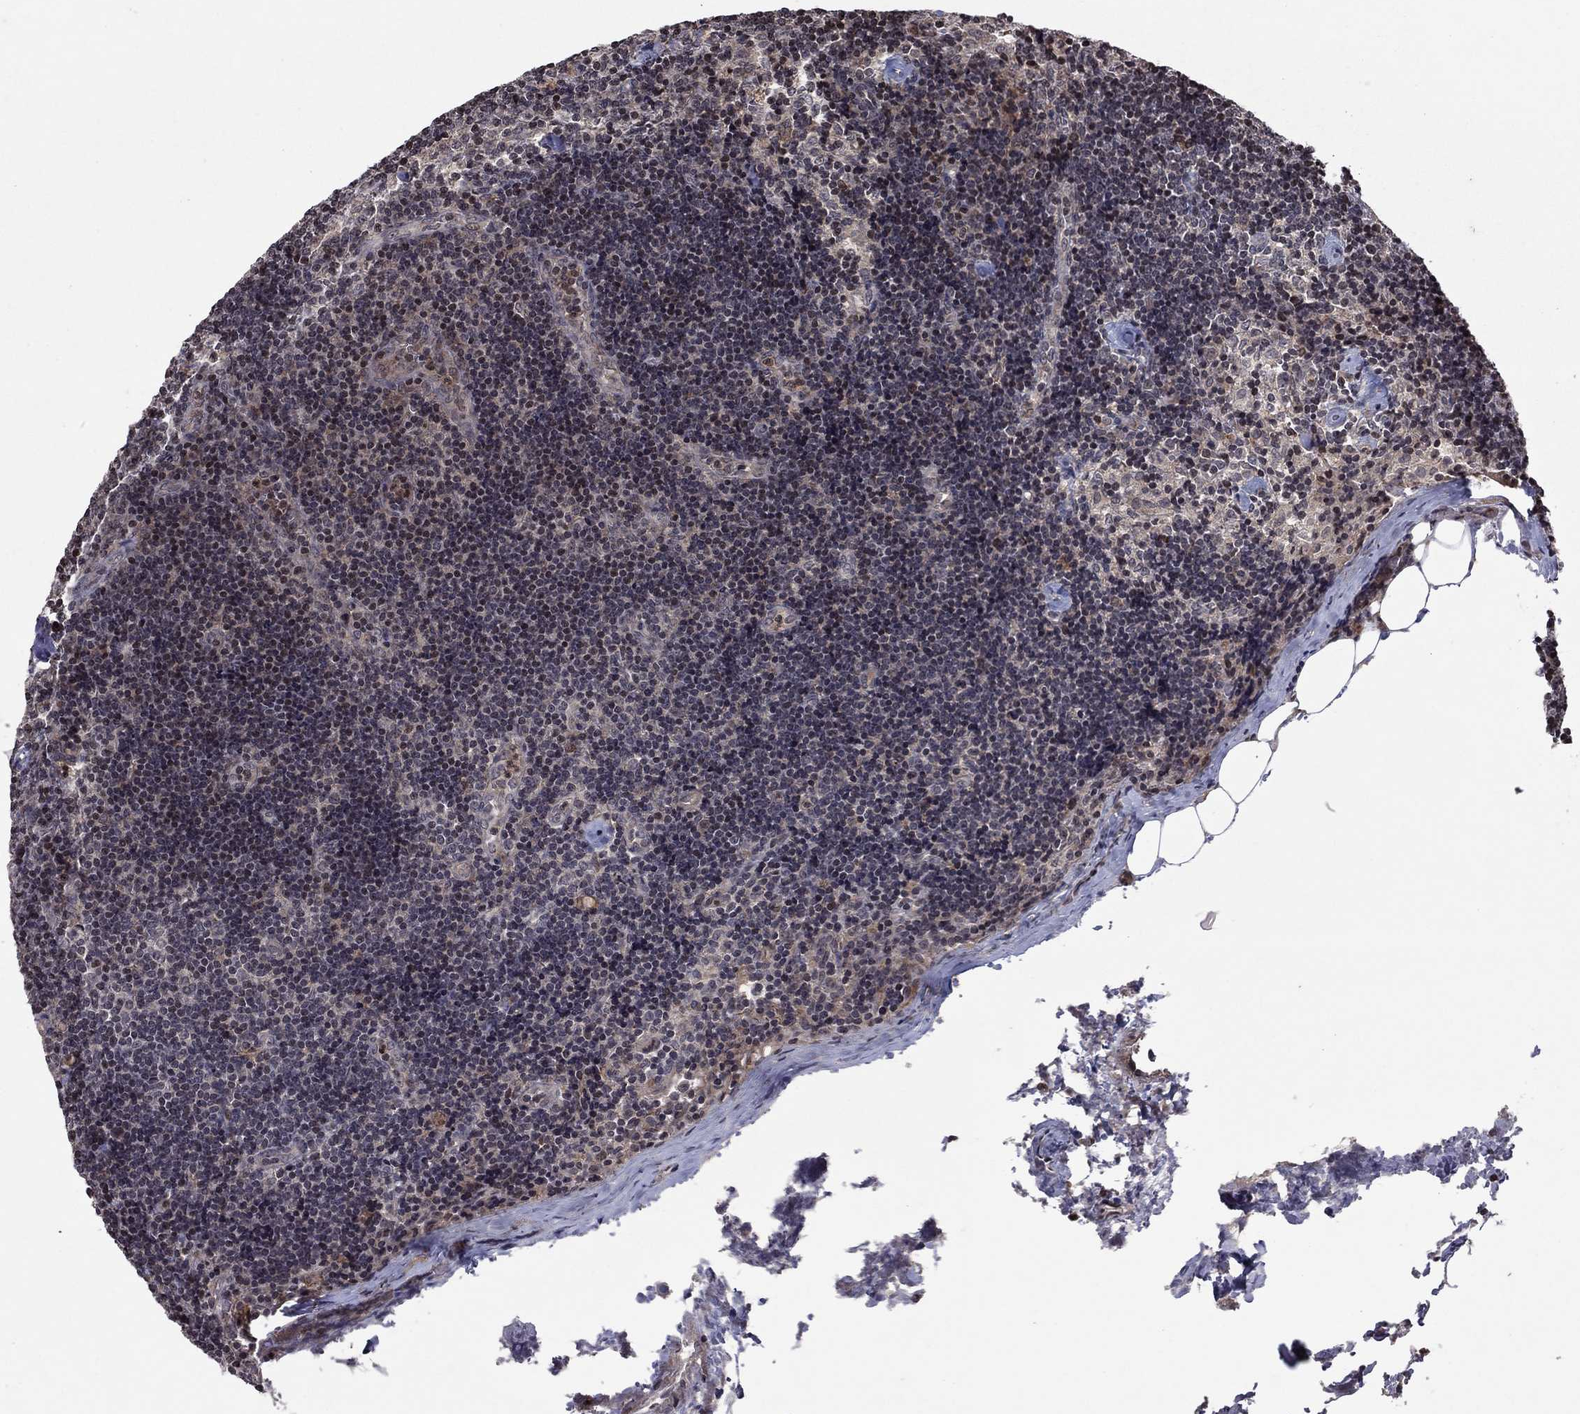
{"staining": {"intensity": "weak", "quantity": "<25%", "location": "cytoplasmic/membranous"}, "tissue": "lymph node", "cell_type": "Non-germinal center cells", "image_type": "normal", "snomed": [{"axis": "morphology", "description": "Normal tissue, NOS"}, {"axis": "topography", "description": "Lymph node"}], "caption": "Immunohistochemical staining of unremarkable lymph node exhibits no significant expression in non-germinal center cells. (Stains: DAB immunohistochemistry with hematoxylin counter stain, Microscopy: brightfield microscopy at high magnification).", "gene": "SORBS1", "patient": {"sex": "female", "age": 51}}